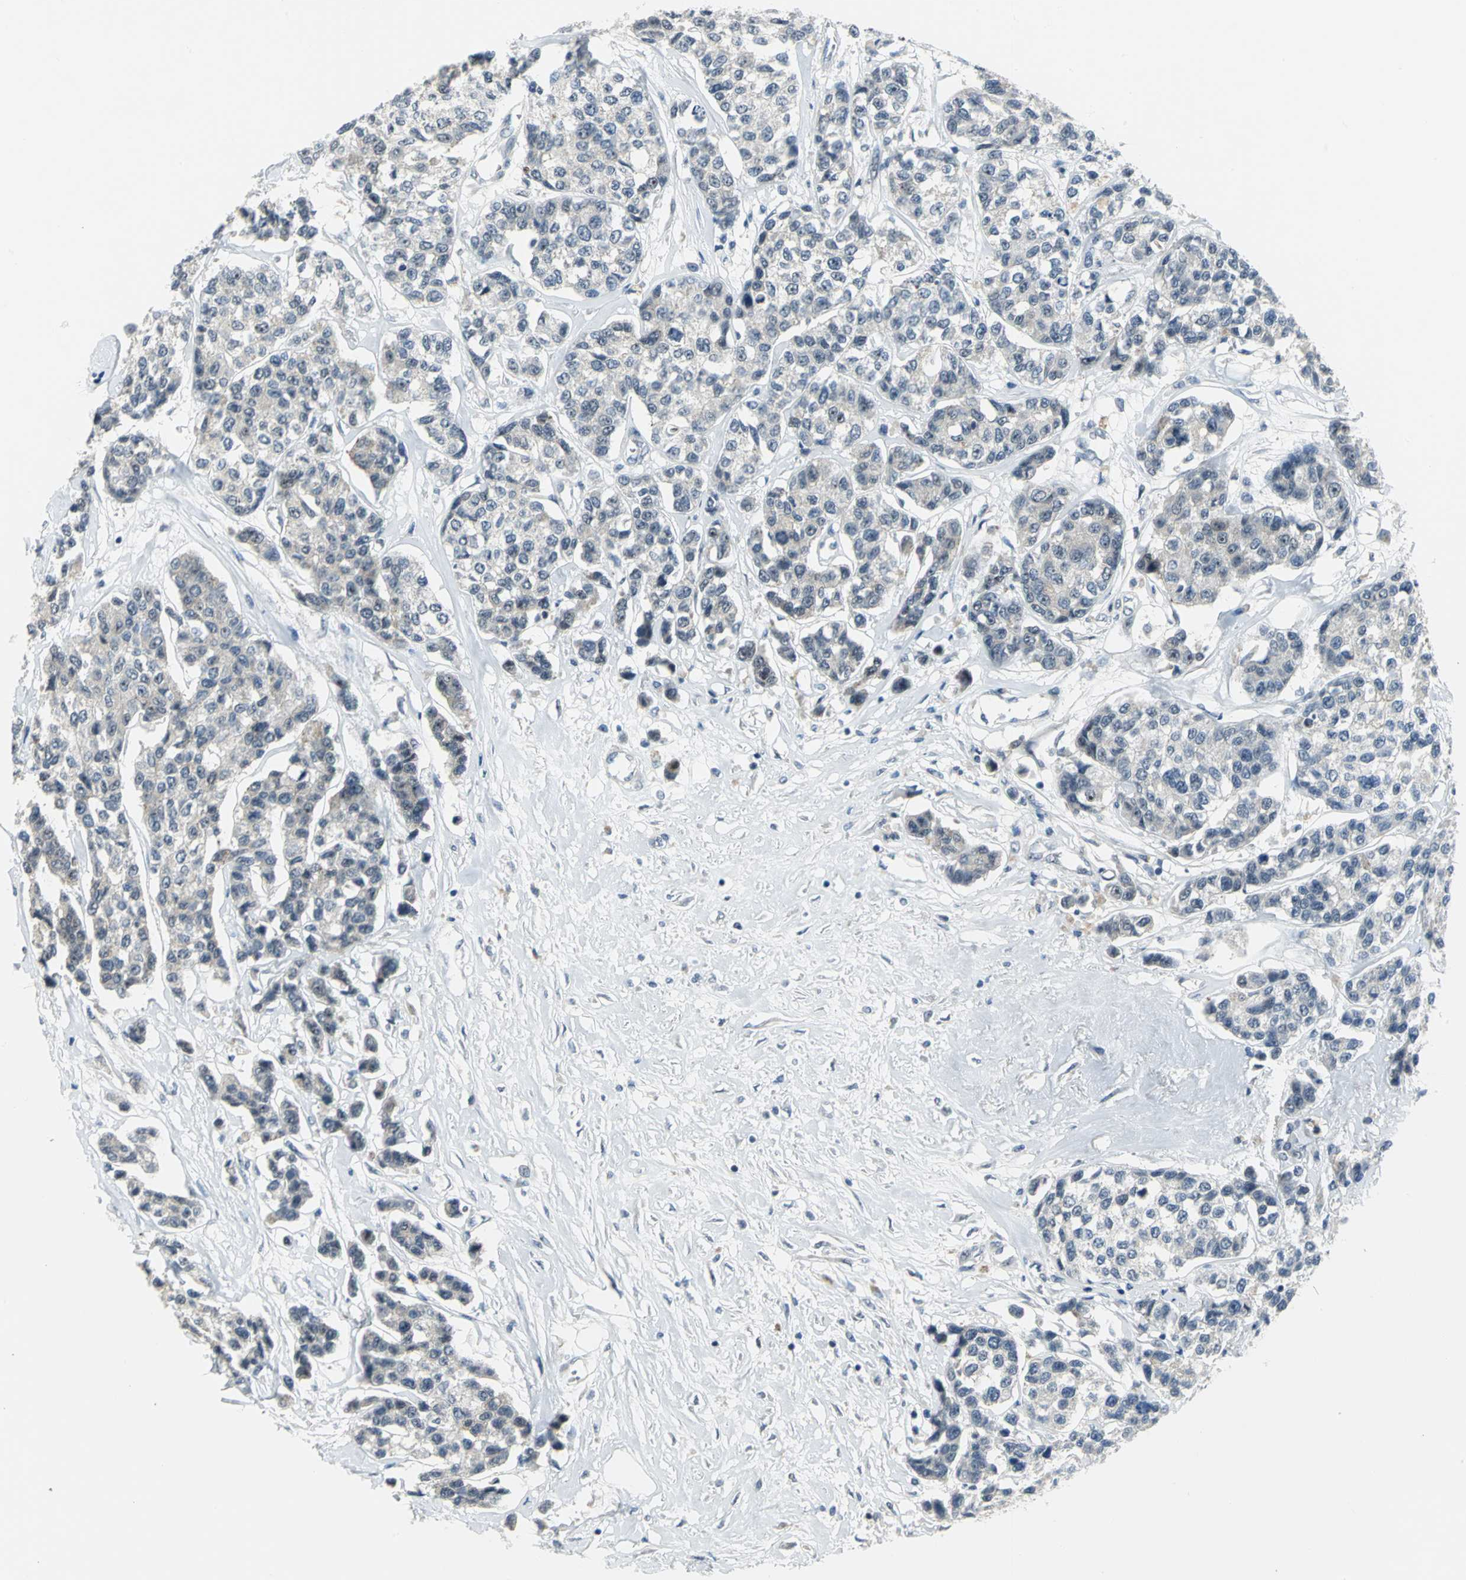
{"staining": {"intensity": "moderate", "quantity": "25%-75%", "location": "nuclear"}, "tissue": "breast cancer", "cell_type": "Tumor cells", "image_type": "cancer", "snomed": [{"axis": "morphology", "description": "Duct carcinoma"}, {"axis": "topography", "description": "Breast"}], "caption": "Immunohistochemistry staining of breast cancer, which demonstrates medium levels of moderate nuclear expression in approximately 25%-75% of tumor cells indicating moderate nuclear protein expression. The staining was performed using DAB (3,3'-diaminobenzidine) (brown) for protein detection and nuclei were counterstained in hematoxylin (blue).", "gene": "MYBBP1A", "patient": {"sex": "female", "age": 51}}